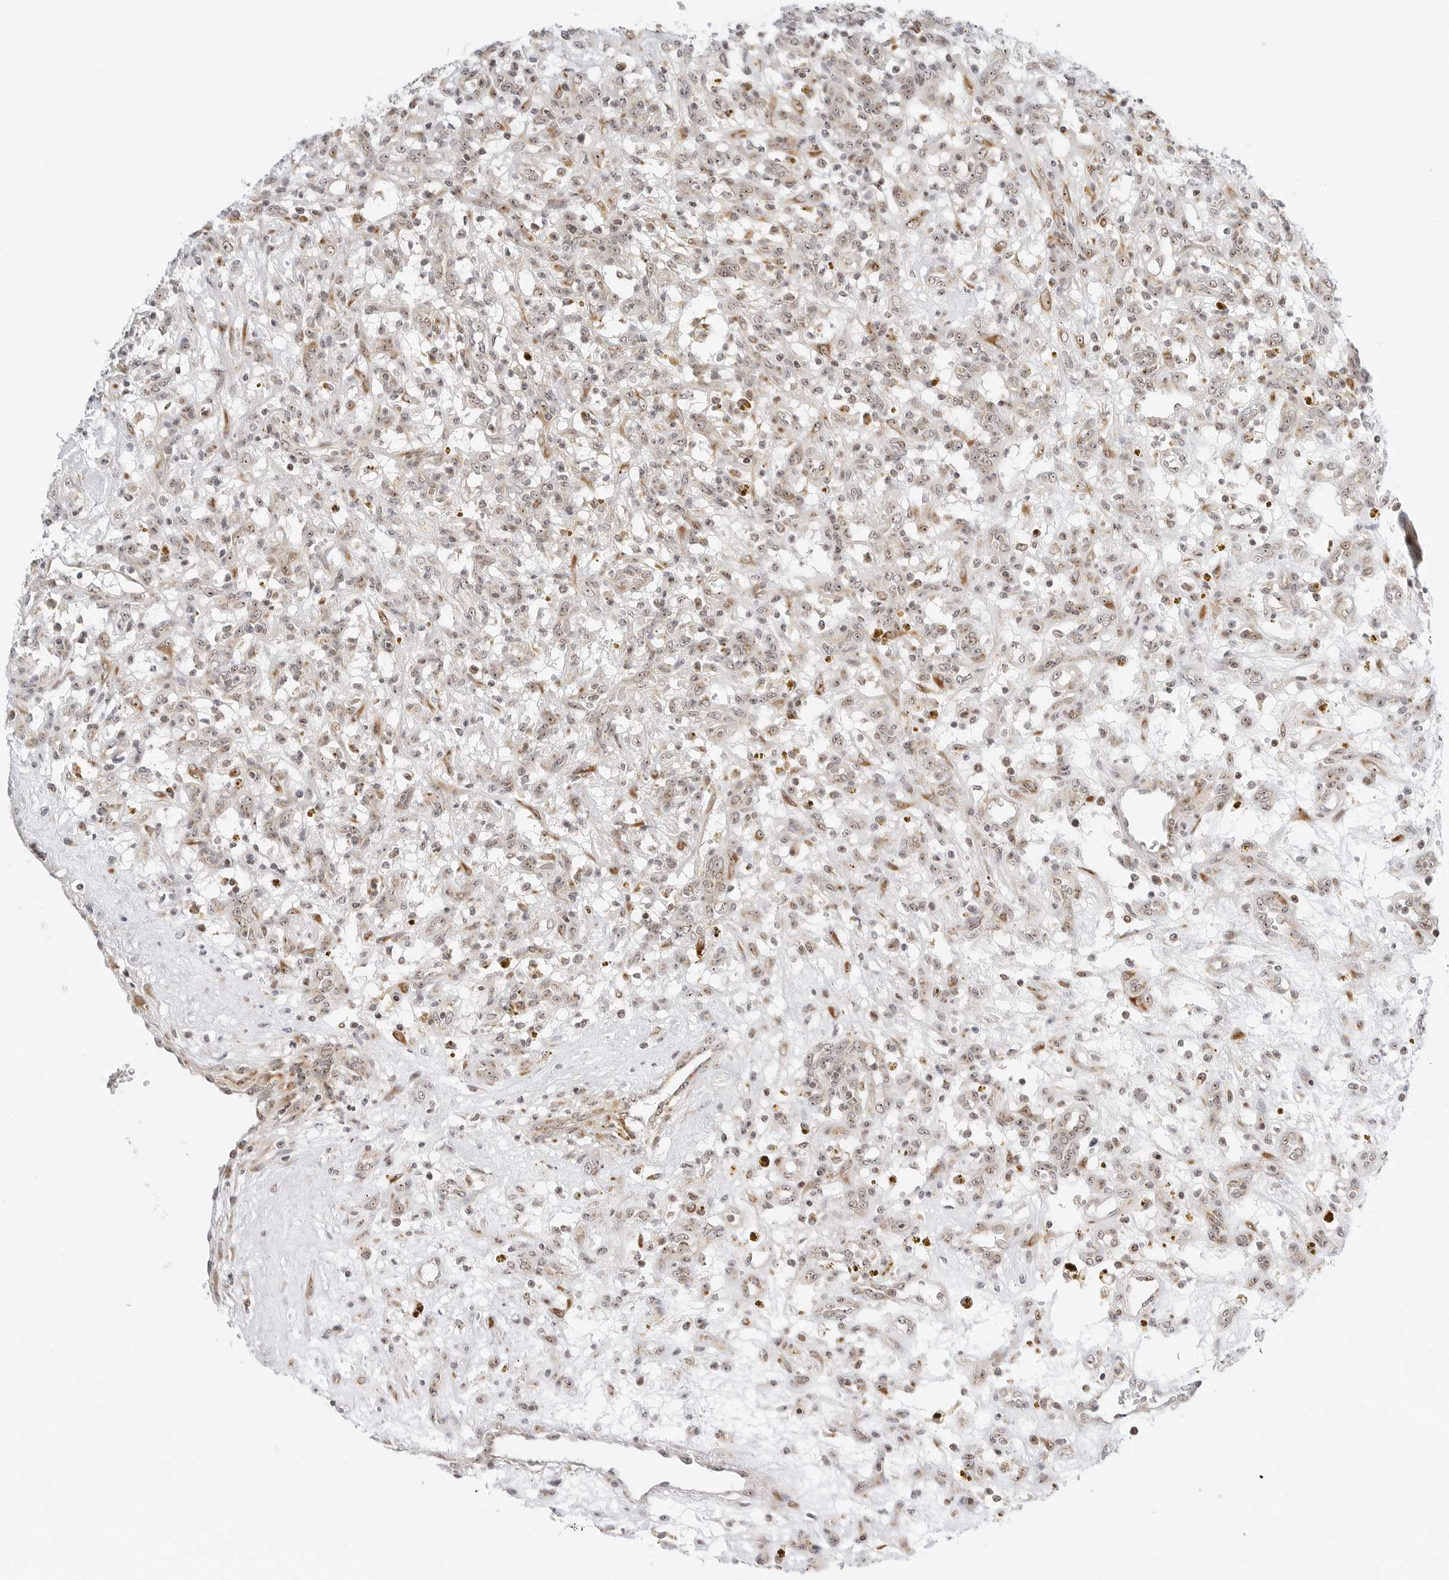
{"staining": {"intensity": "weak", "quantity": "25%-75%", "location": "nuclear"}, "tissue": "renal cancer", "cell_type": "Tumor cells", "image_type": "cancer", "snomed": [{"axis": "morphology", "description": "Adenocarcinoma, NOS"}, {"axis": "topography", "description": "Kidney"}], "caption": "Immunohistochemistry image of neoplastic tissue: renal adenocarcinoma stained using immunohistochemistry reveals low levels of weak protein expression localized specifically in the nuclear of tumor cells, appearing as a nuclear brown color.", "gene": "RIMKLA", "patient": {"sex": "female", "age": 57}}